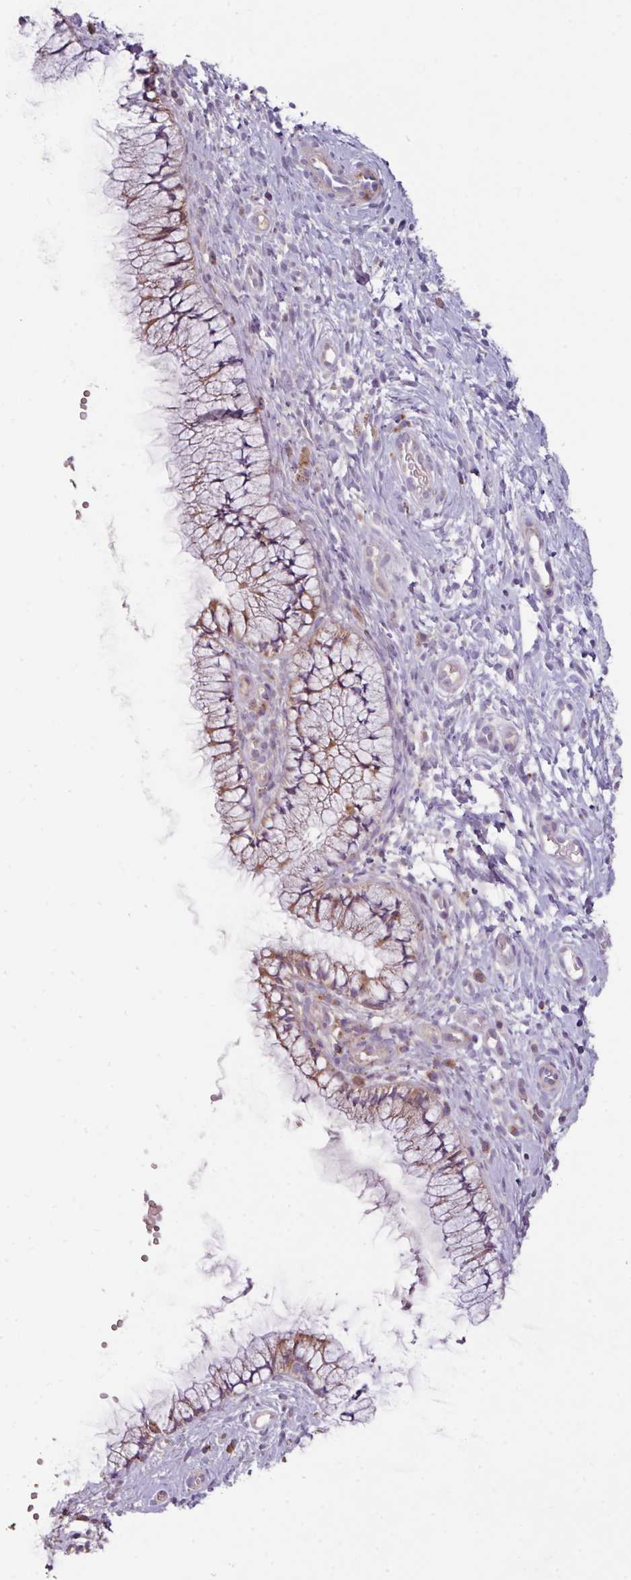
{"staining": {"intensity": "moderate", "quantity": "25%-75%", "location": "cytoplasmic/membranous"}, "tissue": "cervix", "cell_type": "Glandular cells", "image_type": "normal", "snomed": [{"axis": "morphology", "description": "Normal tissue, NOS"}, {"axis": "topography", "description": "Cervix"}], "caption": "Glandular cells demonstrate medium levels of moderate cytoplasmic/membranous expression in approximately 25%-75% of cells in normal cervix. The staining is performed using DAB brown chromogen to label protein expression. The nuclei are counter-stained blue using hematoxylin.", "gene": "ENSG00000260170", "patient": {"sex": "female", "age": 36}}